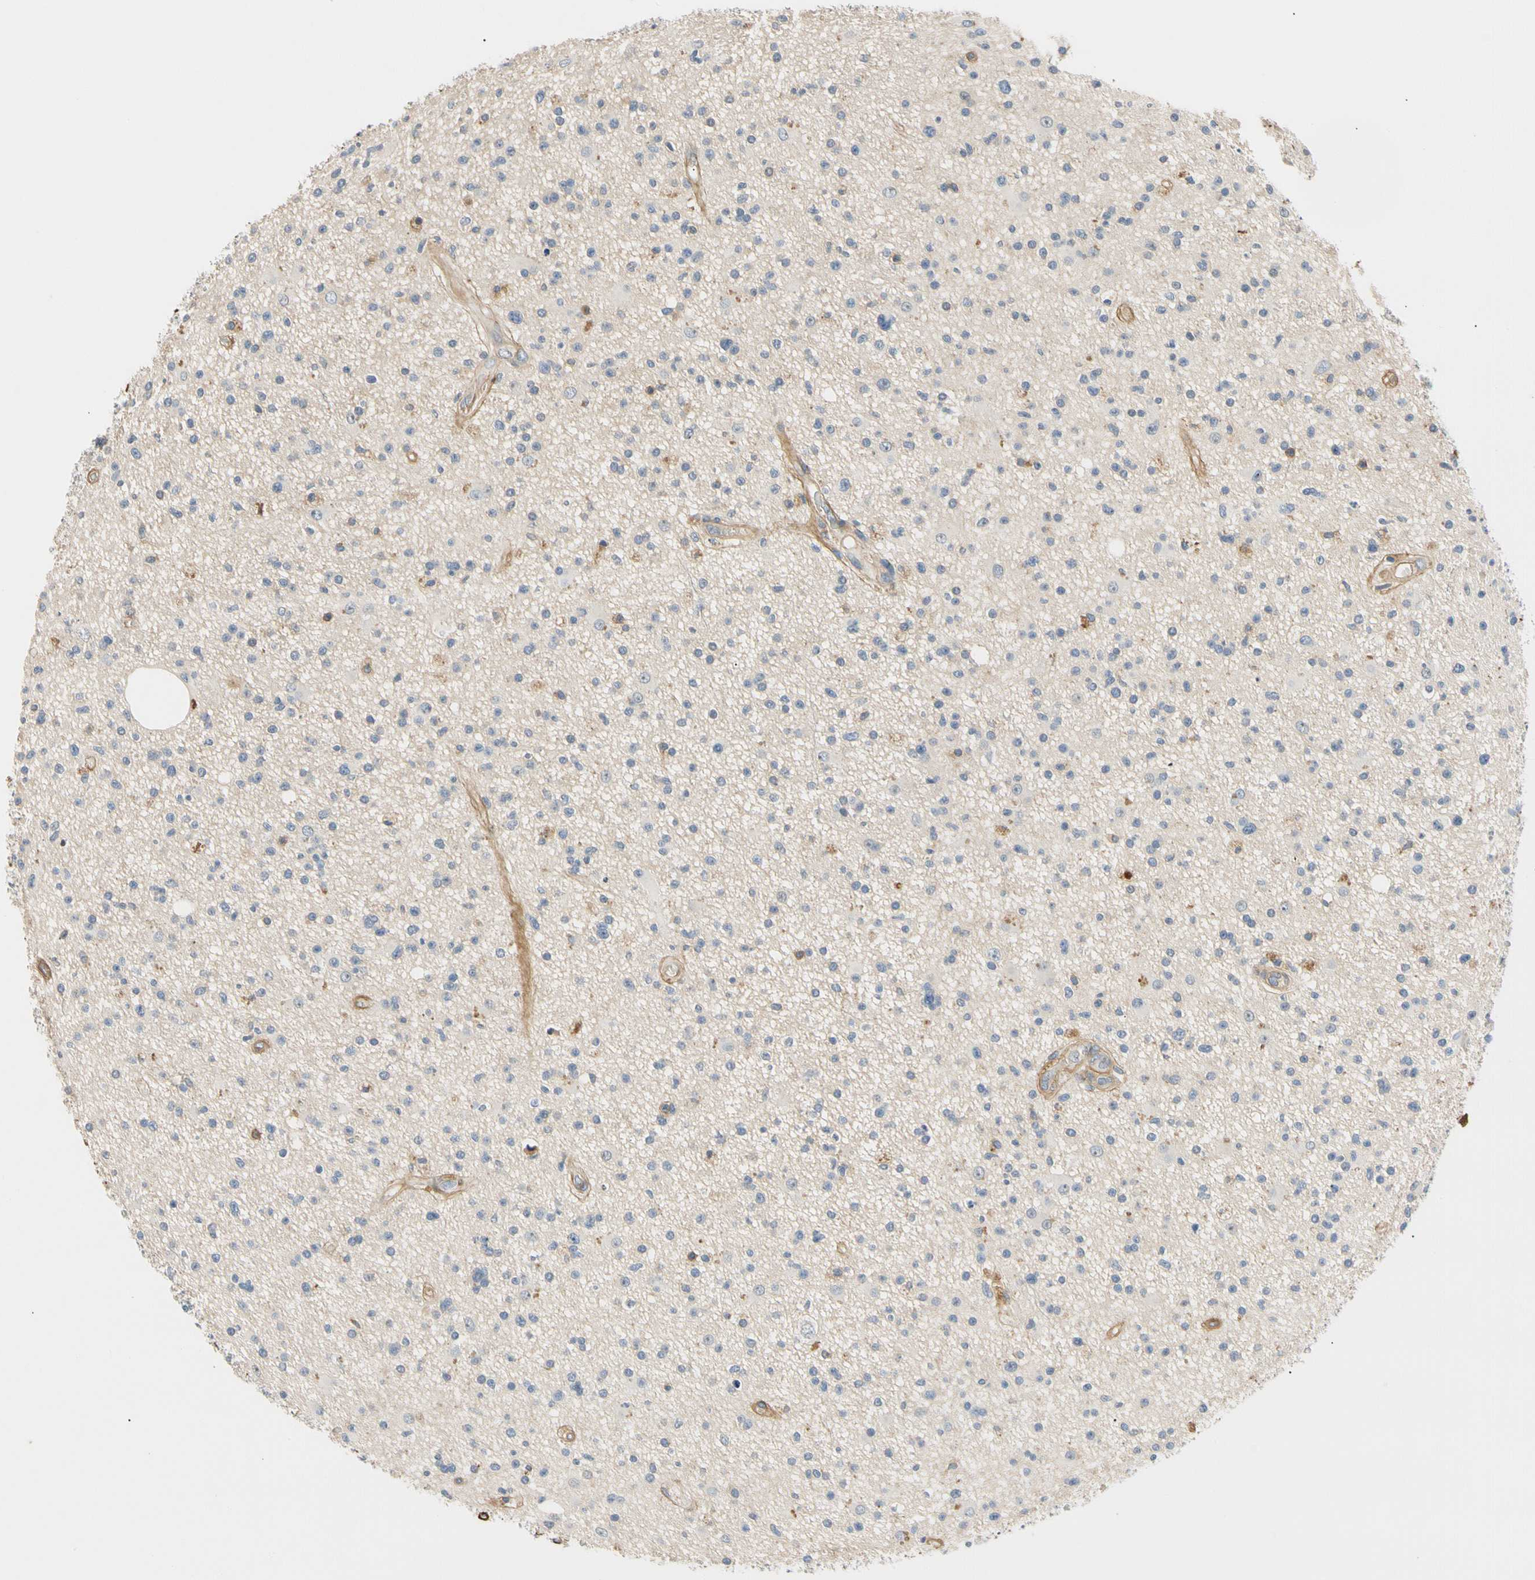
{"staining": {"intensity": "negative", "quantity": "none", "location": "none"}, "tissue": "glioma", "cell_type": "Tumor cells", "image_type": "cancer", "snomed": [{"axis": "morphology", "description": "Glioma, malignant, High grade"}, {"axis": "topography", "description": "Brain"}], "caption": "An image of glioma stained for a protein demonstrates no brown staining in tumor cells.", "gene": "TNFRSF18", "patient": {"sex": "male", "age": 33}}